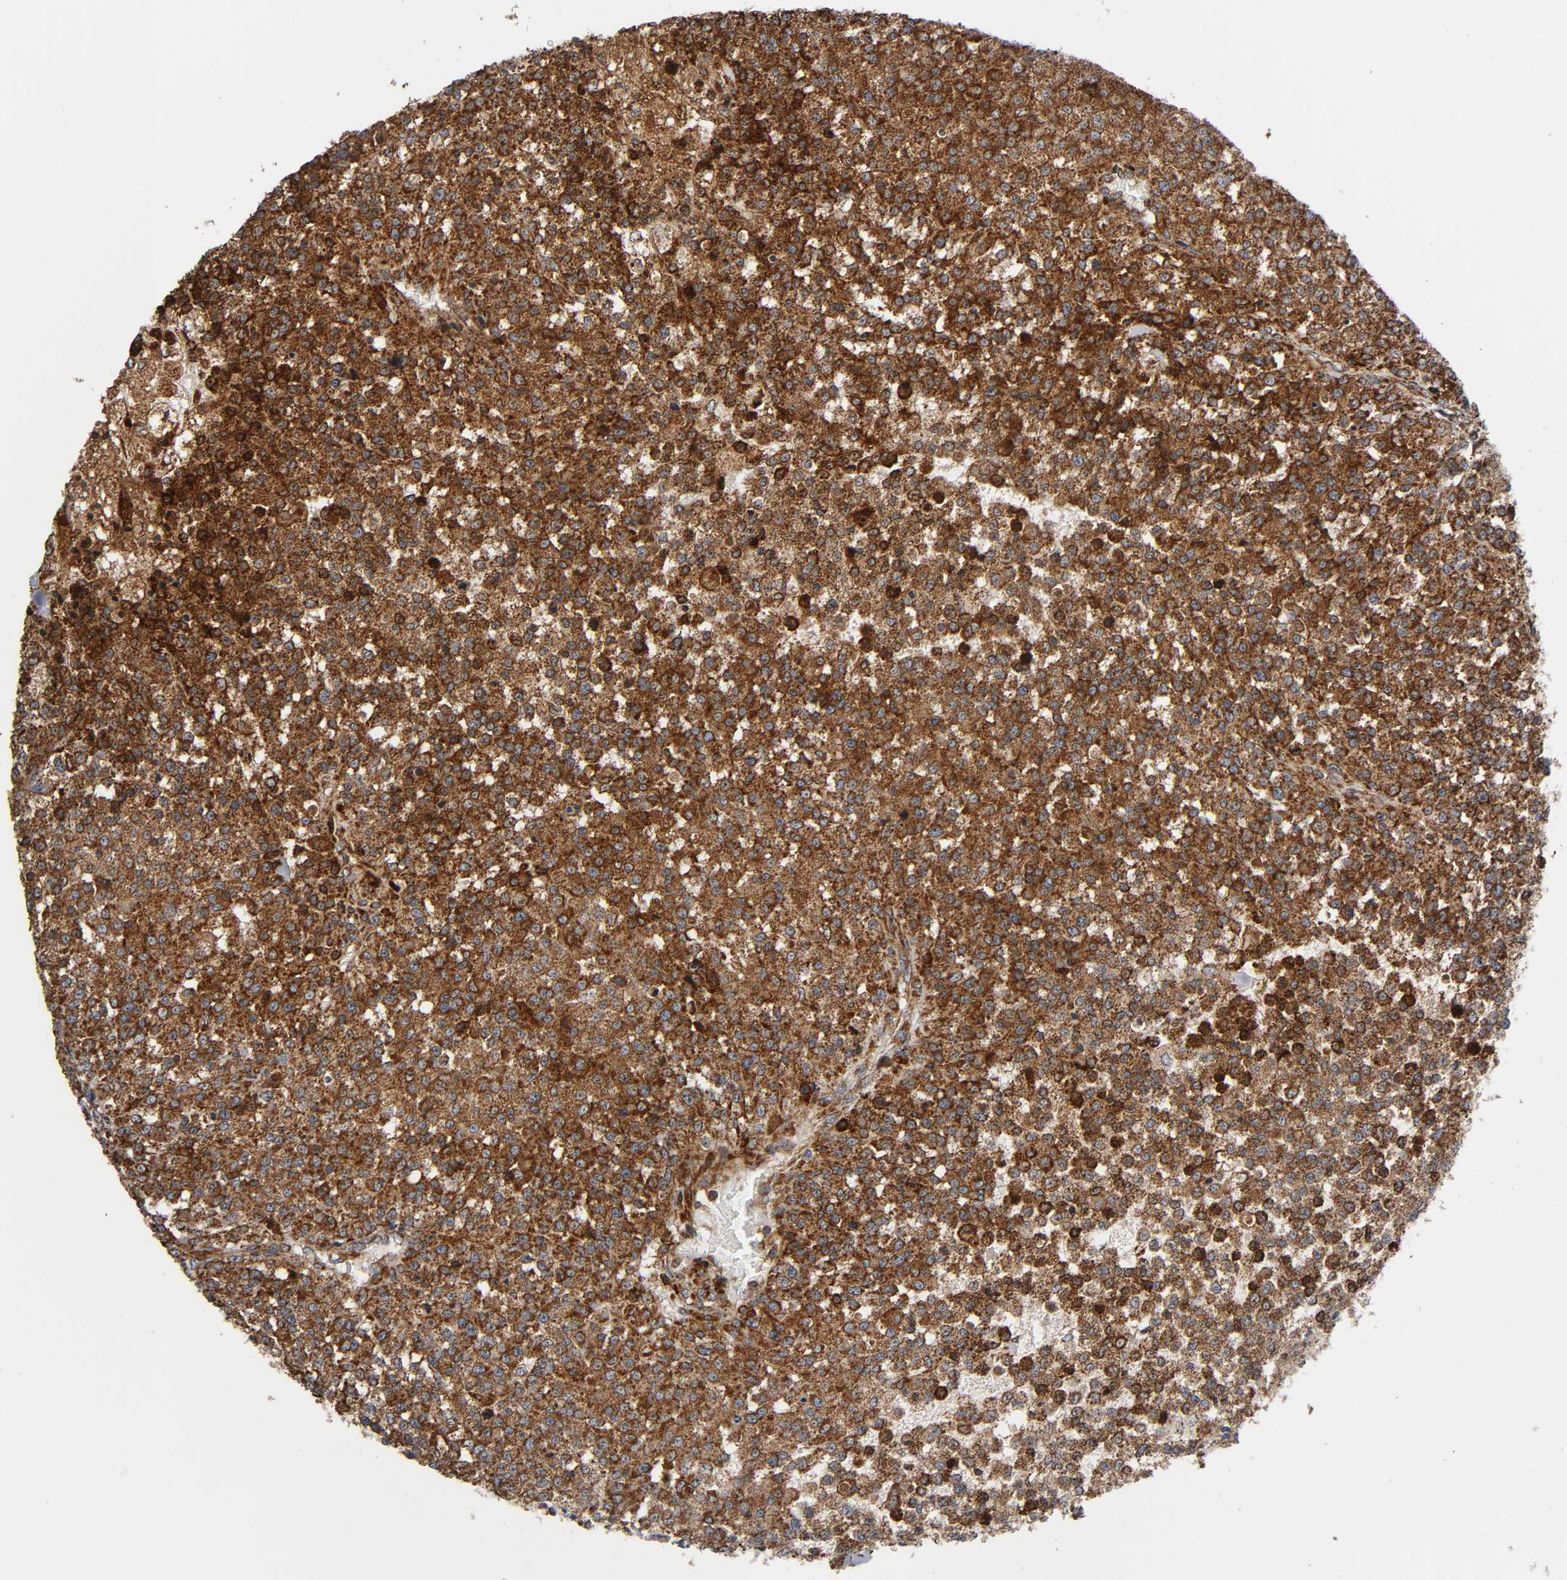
{"staining": {"intensity": "strong", "quantity": "25%-75%", "location": "cytoplasmic/membranous"}, "tissue": "testis cancer", "cell_type": "Tumor cells", "image_type": "cancer", "snomed": [{"axis": "morphology", "description": "Seminoma, NOS"}, {"axis": "topography", "description": "Testis"}], "caption": "Strong cytoplasmic/membranous positivity is appreciated in approximately 25%-75% of tumor cells in testis cancer (seminoma).", "gene": "MAP3K1", "patient": {"sex": "male", "age": 59}}